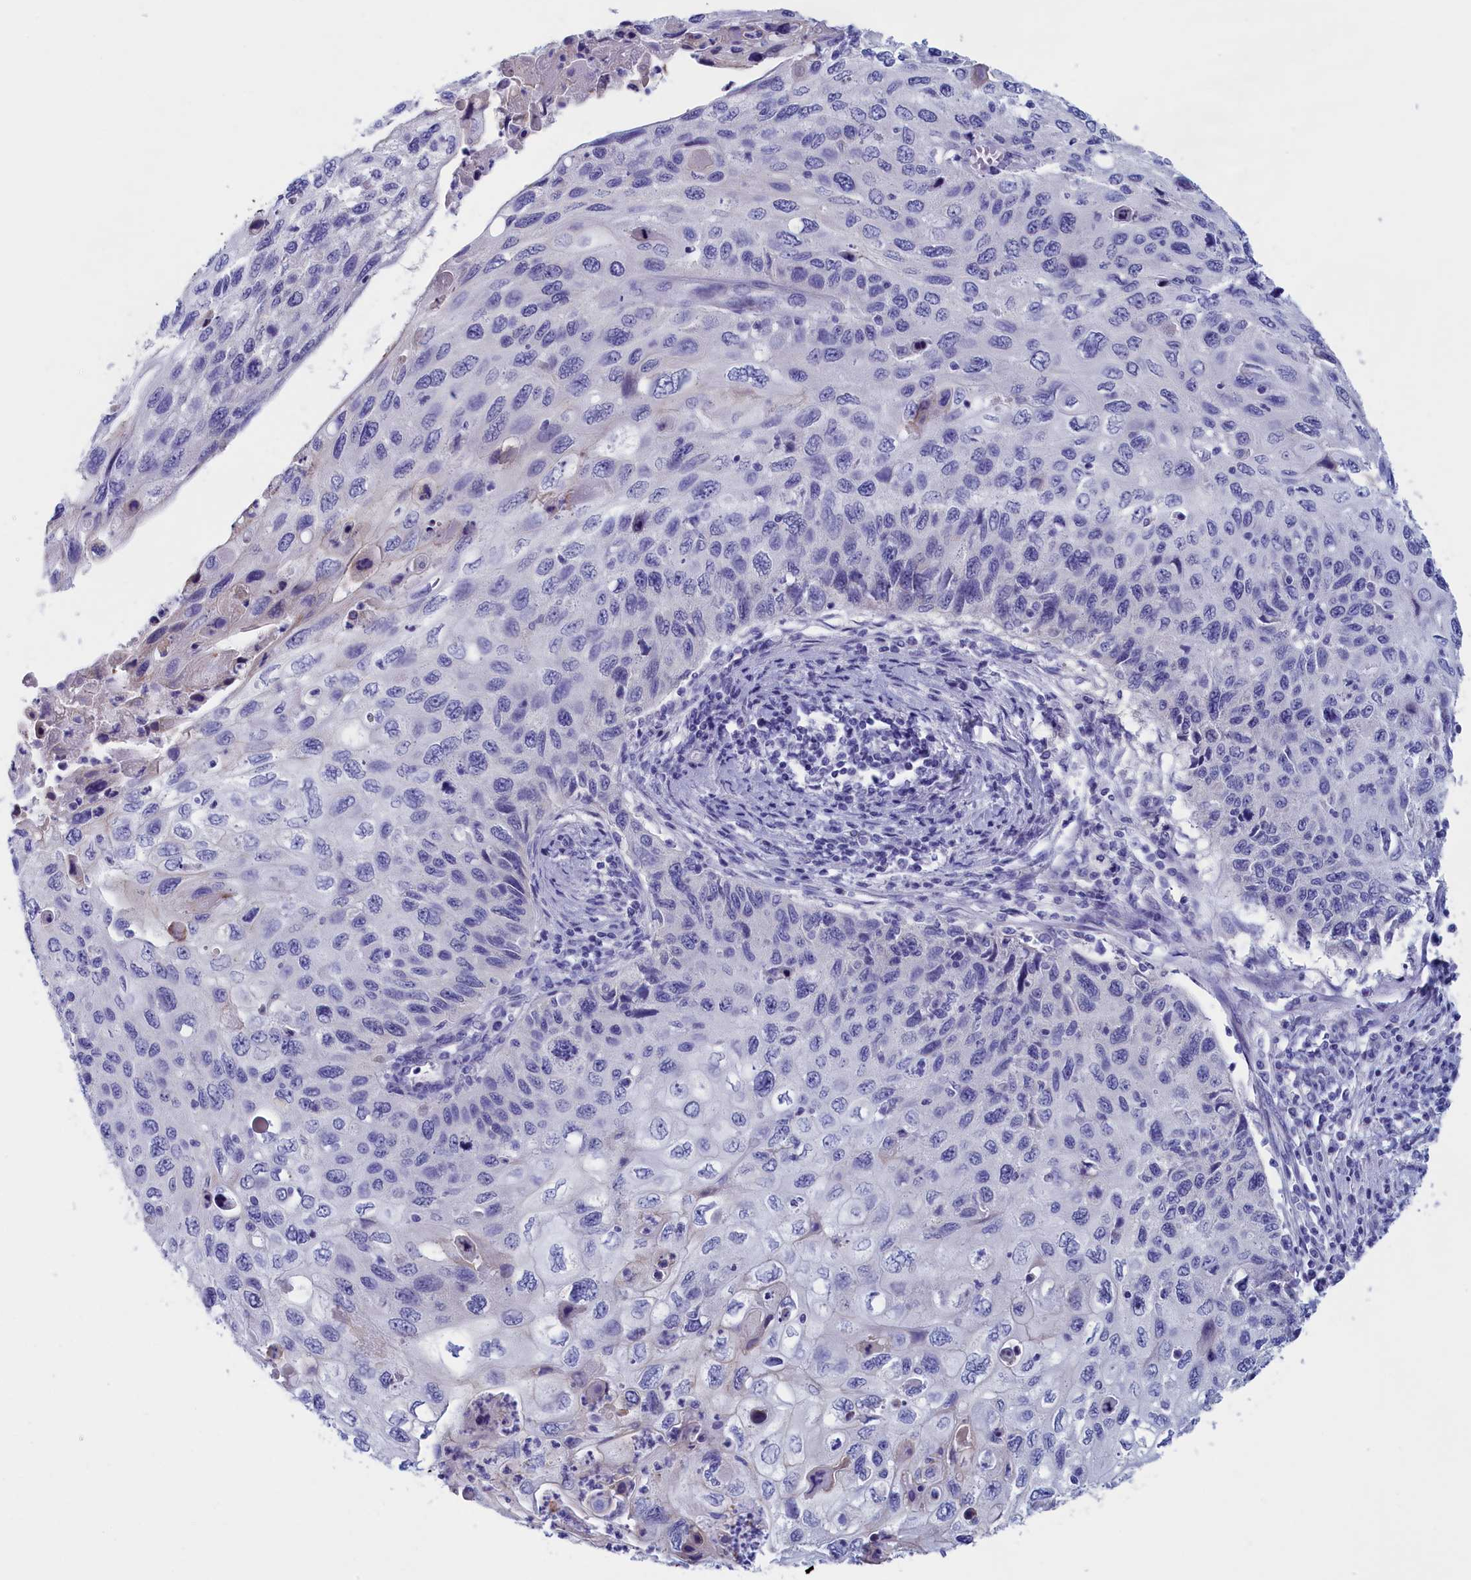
{"staining": {"intensity": "negative", "quantity": "none", "location": "none"}, "tissue": "cervical cancer", "cell_type": "Tumor cells", "image_type": "cancer", "snomed": [{"axis": "morphology", "description": "Squamous cell carcinoma, NOS"}, {"axis": "topography", "description": "Cervix"}], "caption": "A micrograph of squamous cell carcinoma (cervical) stained for a protein reveals no brown staining in tumor cells. (DAB immunohistochemistry, high magnification).", "gene": "ANKRD2", "patient": {"sex": "female", "age": 70}}